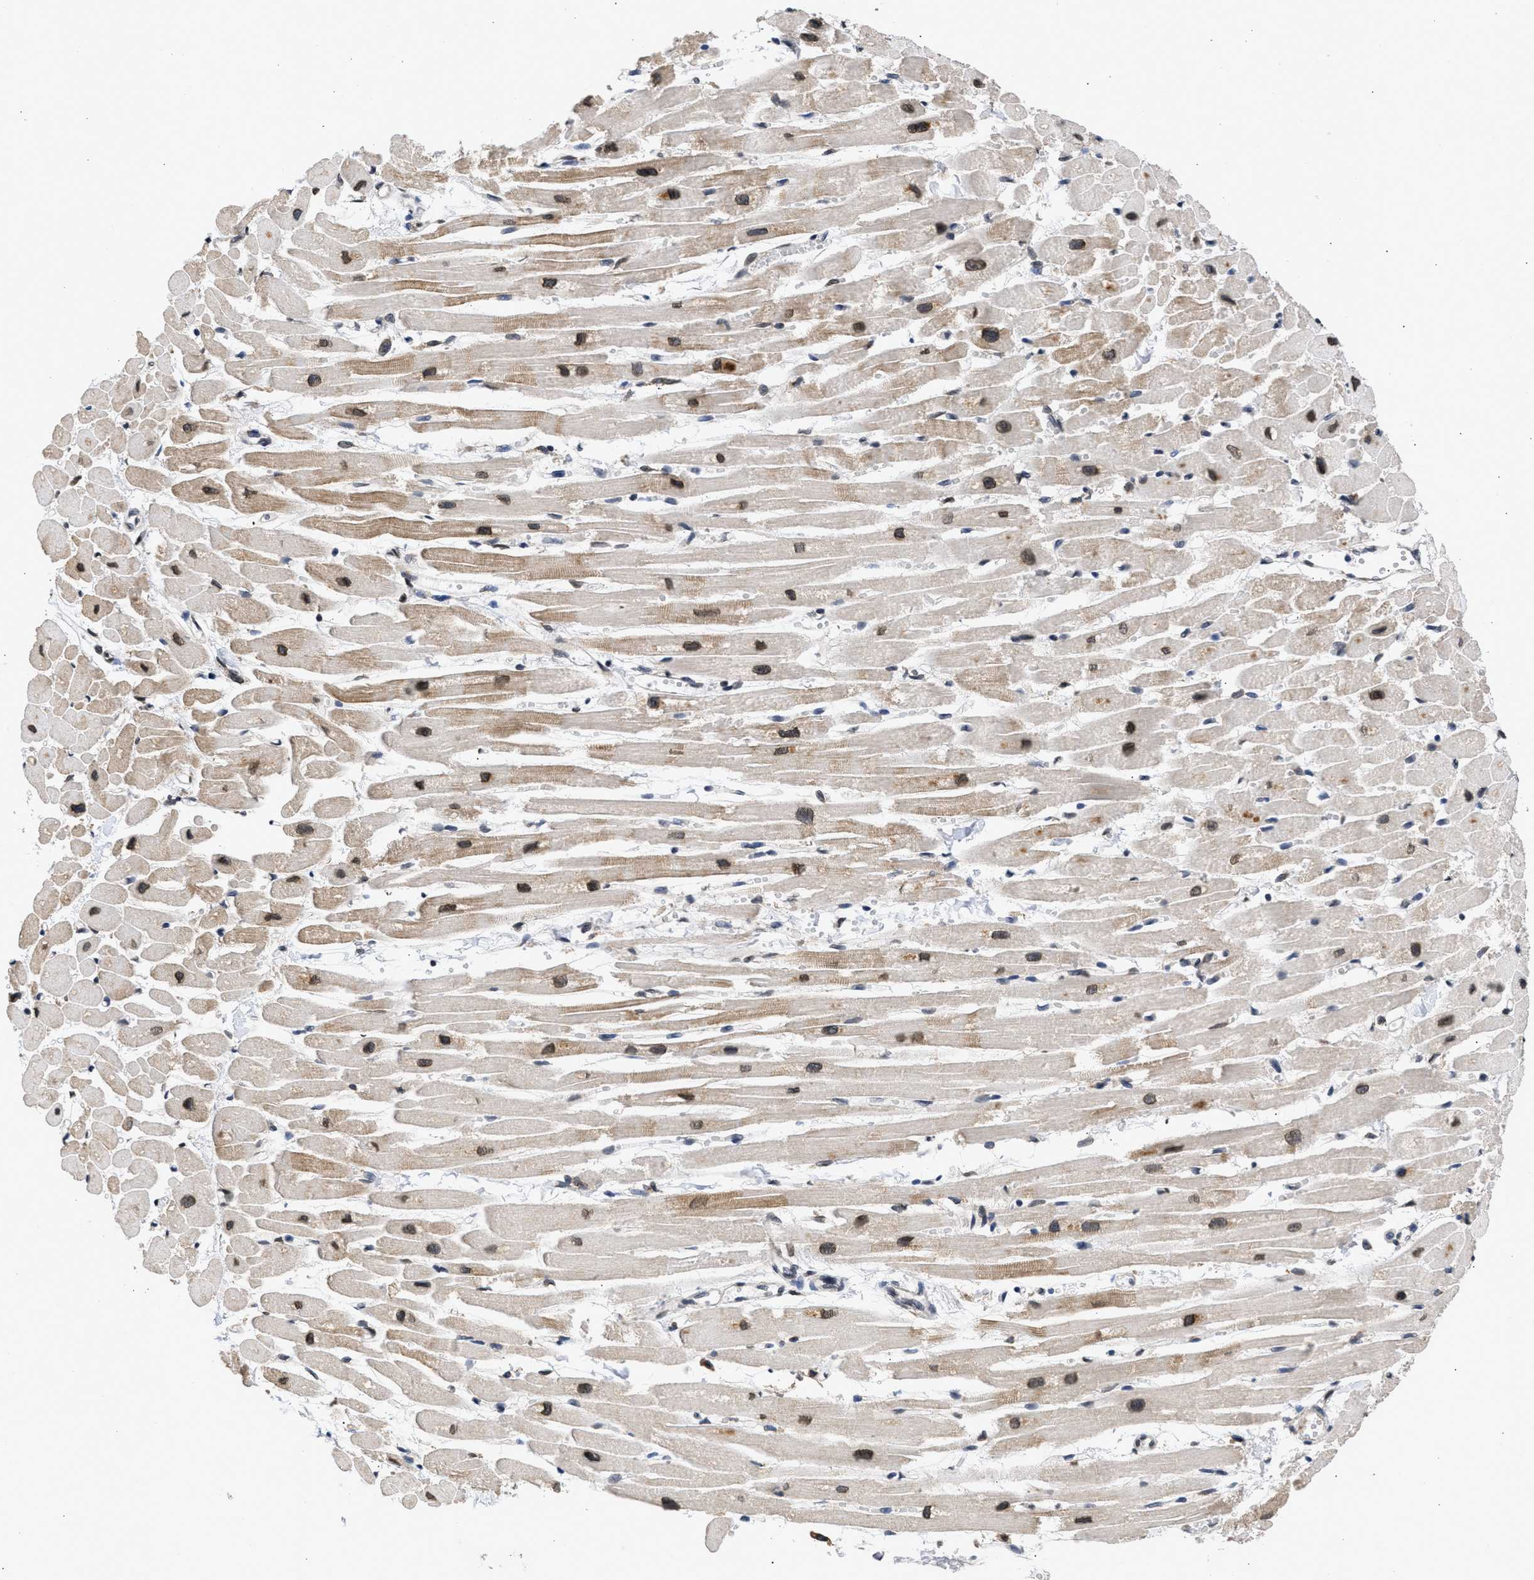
{"staining": {"intensity": "moderate", "quantity": "25%-75%", "location": "cytoplasmic/membranous,nuclear"}, "tissue": "heart muscle", "cell_type": "Cardiomyocytes", "image_type": "normal", "snomed": [{"axis": "morphology", "description": "Normal tissue, NOS"}, {"axis": "topography", "description": "Heart"}], "caption": "Moderate cytoplasmic/membranous,nuclear positivity for a protein is seen in about 25%-75% of cardiomyocytes of benign heart muscle using immunohistochemistry.", "gene": "NUP35", "patient": {"sex": "female", "age": 54}}